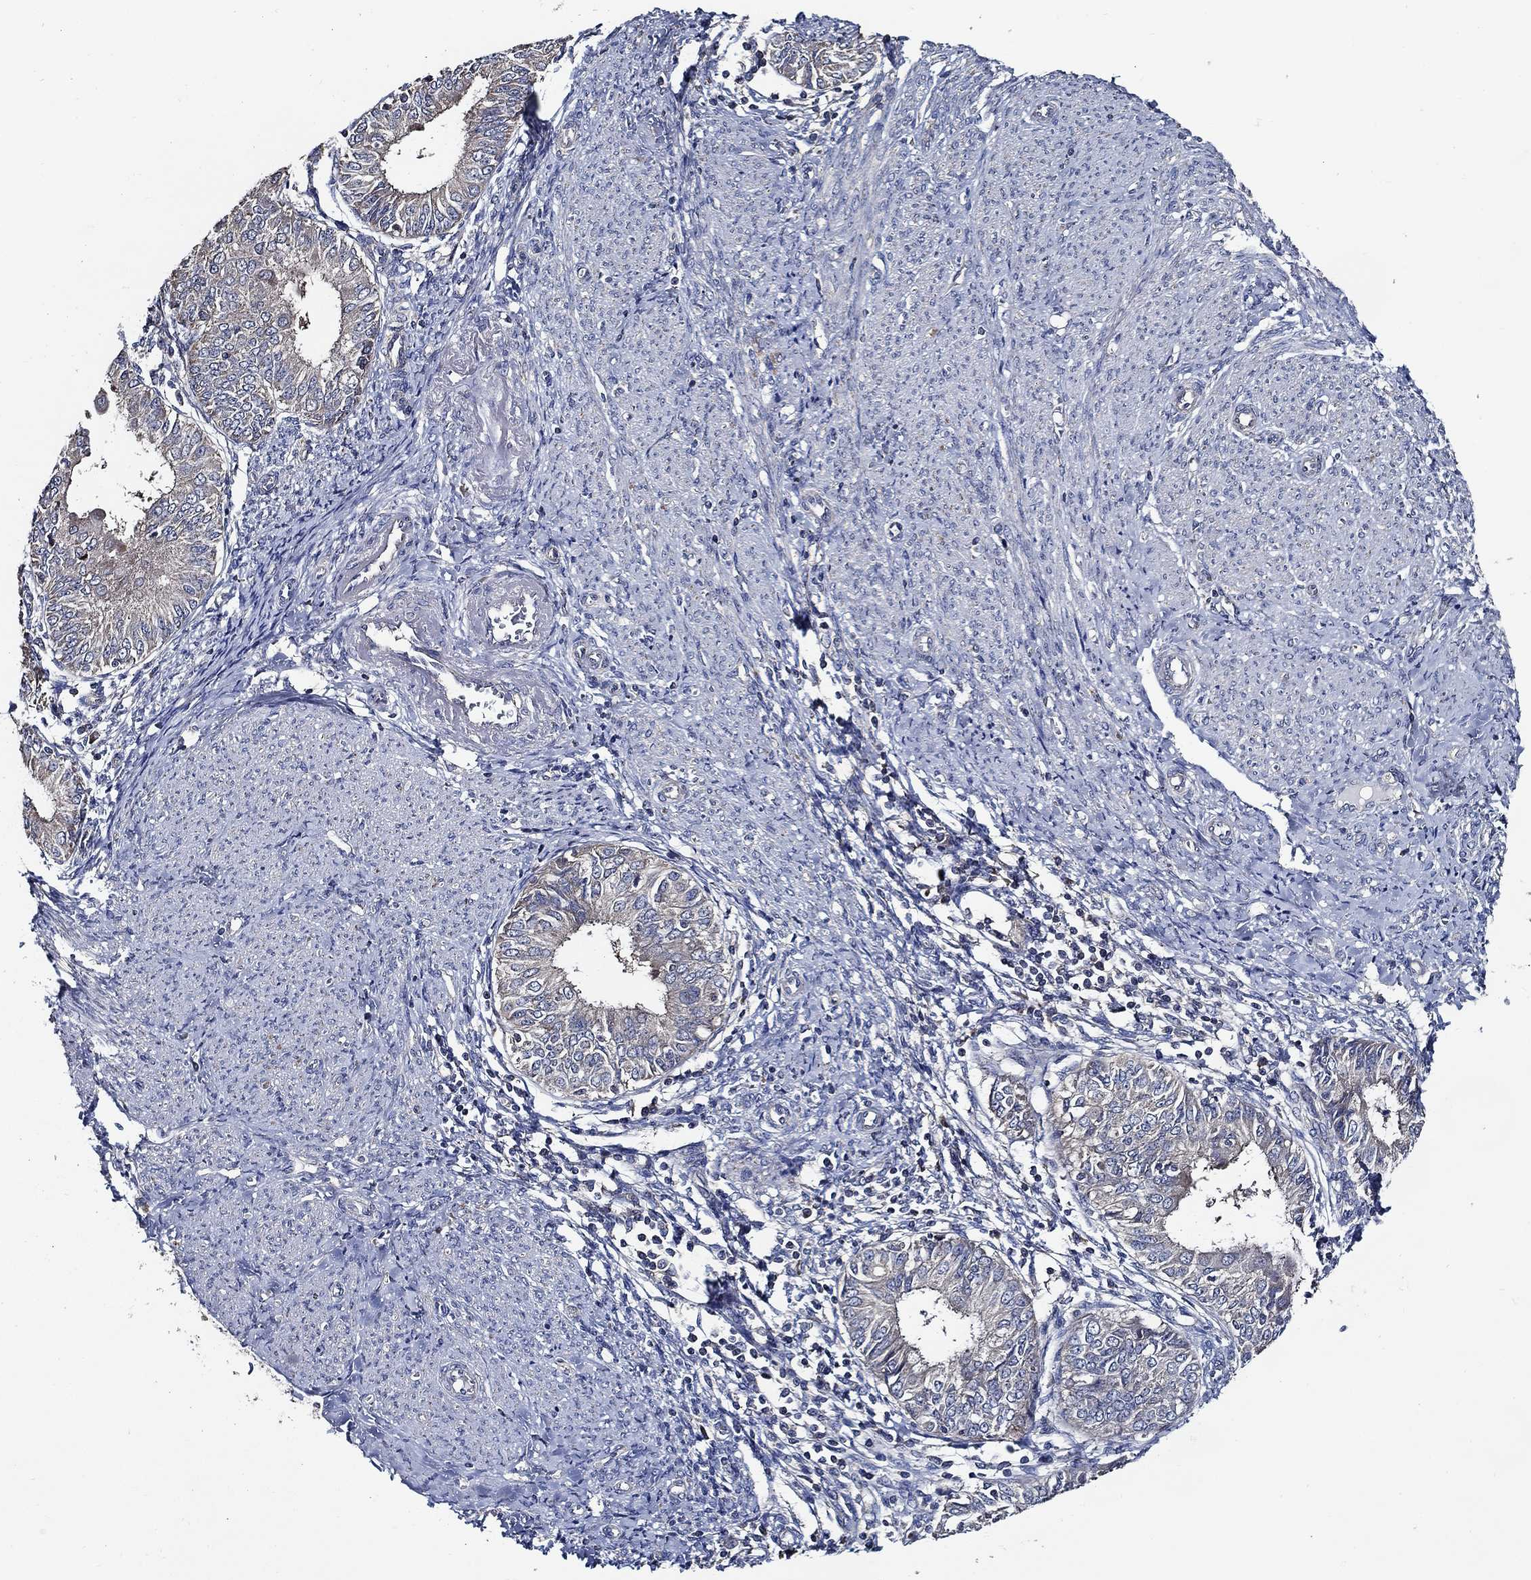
{"staining": {"intensity": "negative", "quantity": "none", "location": "none"}, "tissue": "endometrial cancer", "cell_type": "Tumor cells", "image_type": "cancer", "snomed": [{"axis": "morphology", "description": "Adenocarcinoma, NOS"}, {"axis": "topography", "description": "Endometrium"}], "caption": "Tumor cells show no significant protein expression in adenocarcinoma (endometrial). (DAB (3,3'-diaminobenzidine) IHC visualized using brightfield microscopy, high magnification).", "gene": "WDR53", "patient": {"sex": "female", "age": 68}}